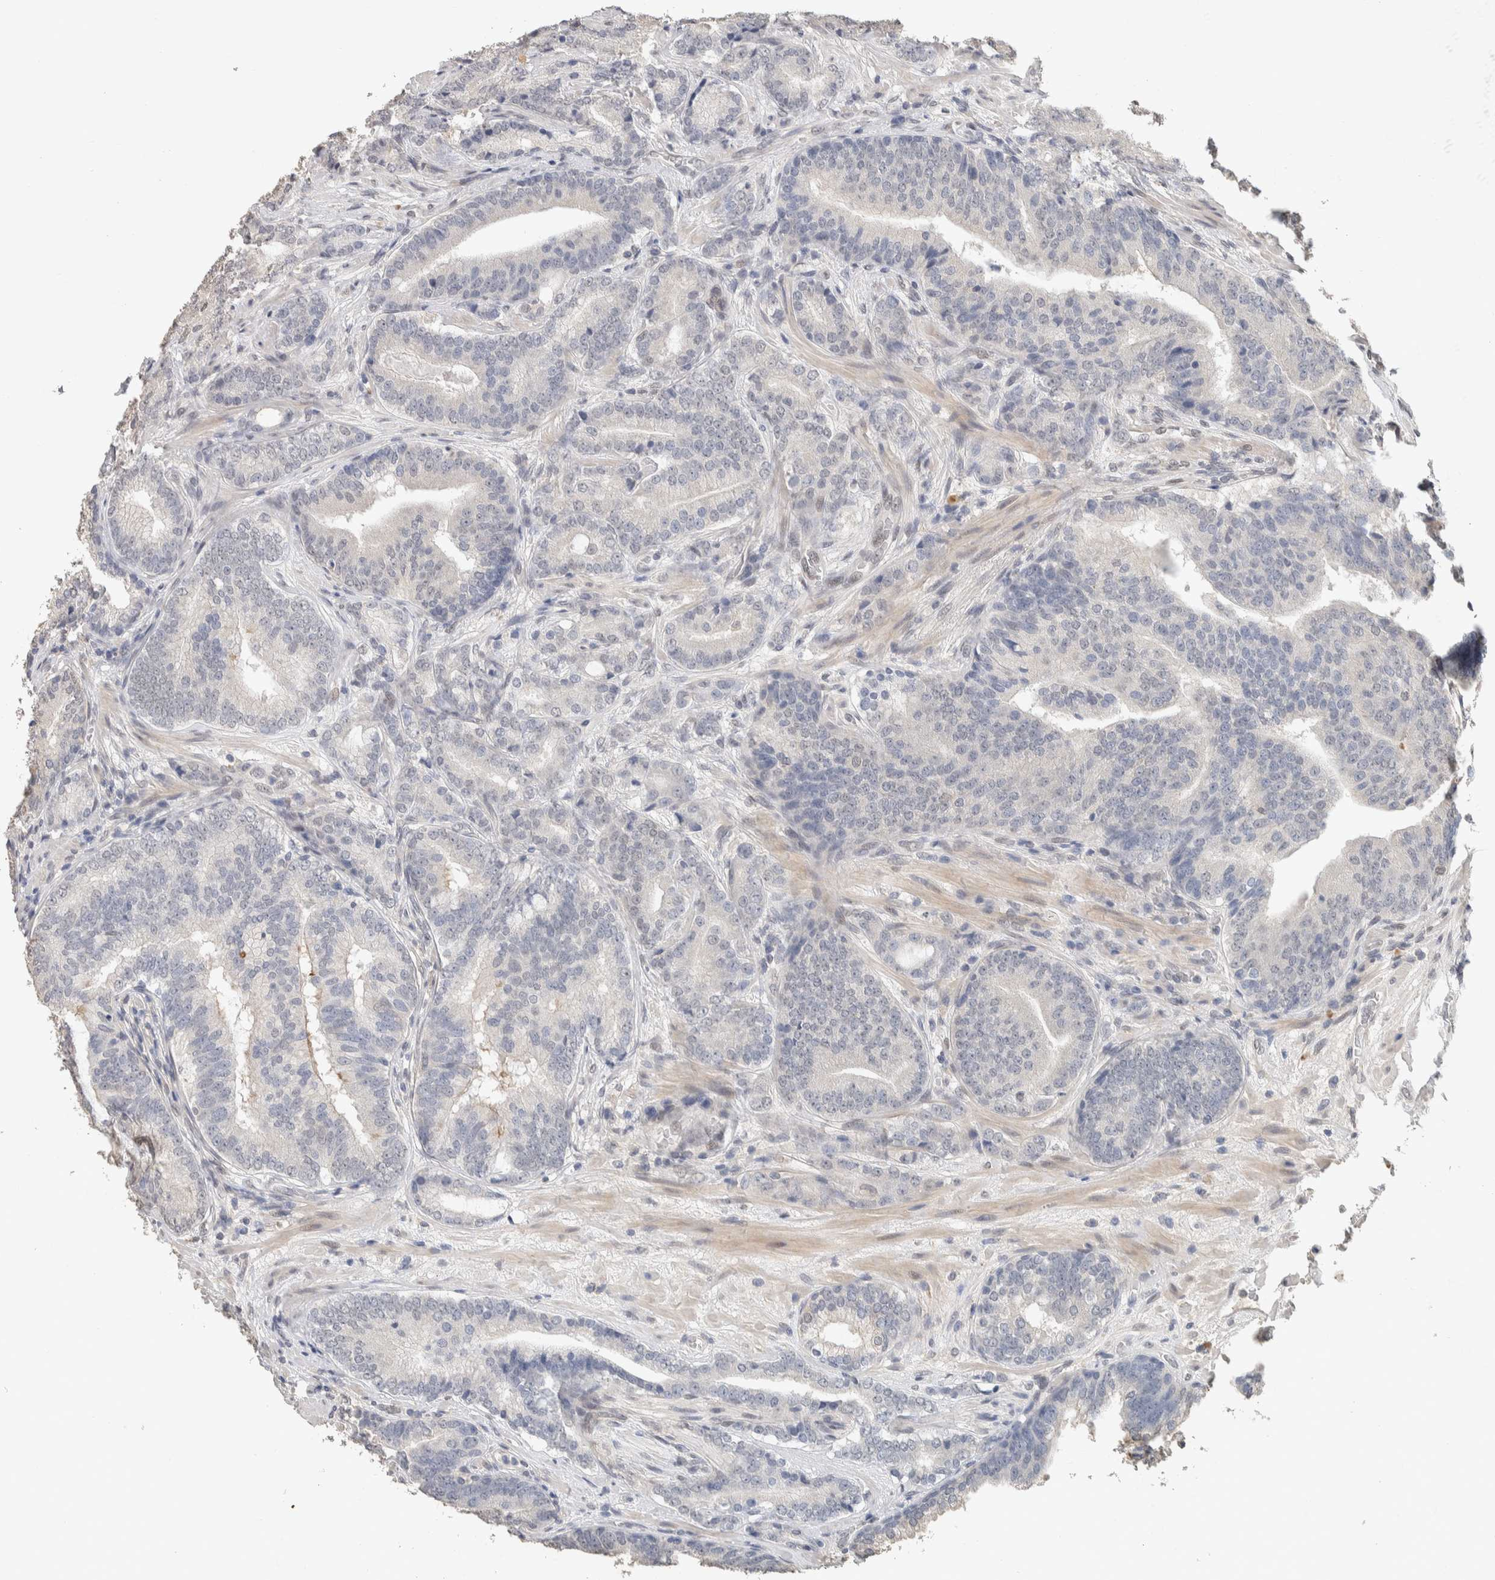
{"staining": {"intensity": "negative", "quantity": "none", "location": "none"}, "tissue": "prostate cancer", "cell_type": "Tumor cells", "image_type": "cancer", "snomed": [{"axis": "morphology", "description": "Adenocarcinoma, High grade"}, {"axis": "topography", "description": "Prostate"}], "caption": "This micrograph is of prostate cancer stained with immunohistochemistry to label a protein in brown with the nuclei are counter-stained blue. There is no staining in tumor cells. Brightfield microscopy of IHC stained with DAB (brown) and hematoxylin (blue), captured at high magnification.", "gene": "CYSRT1", "patient": {"sex": "male", "age": 55}}